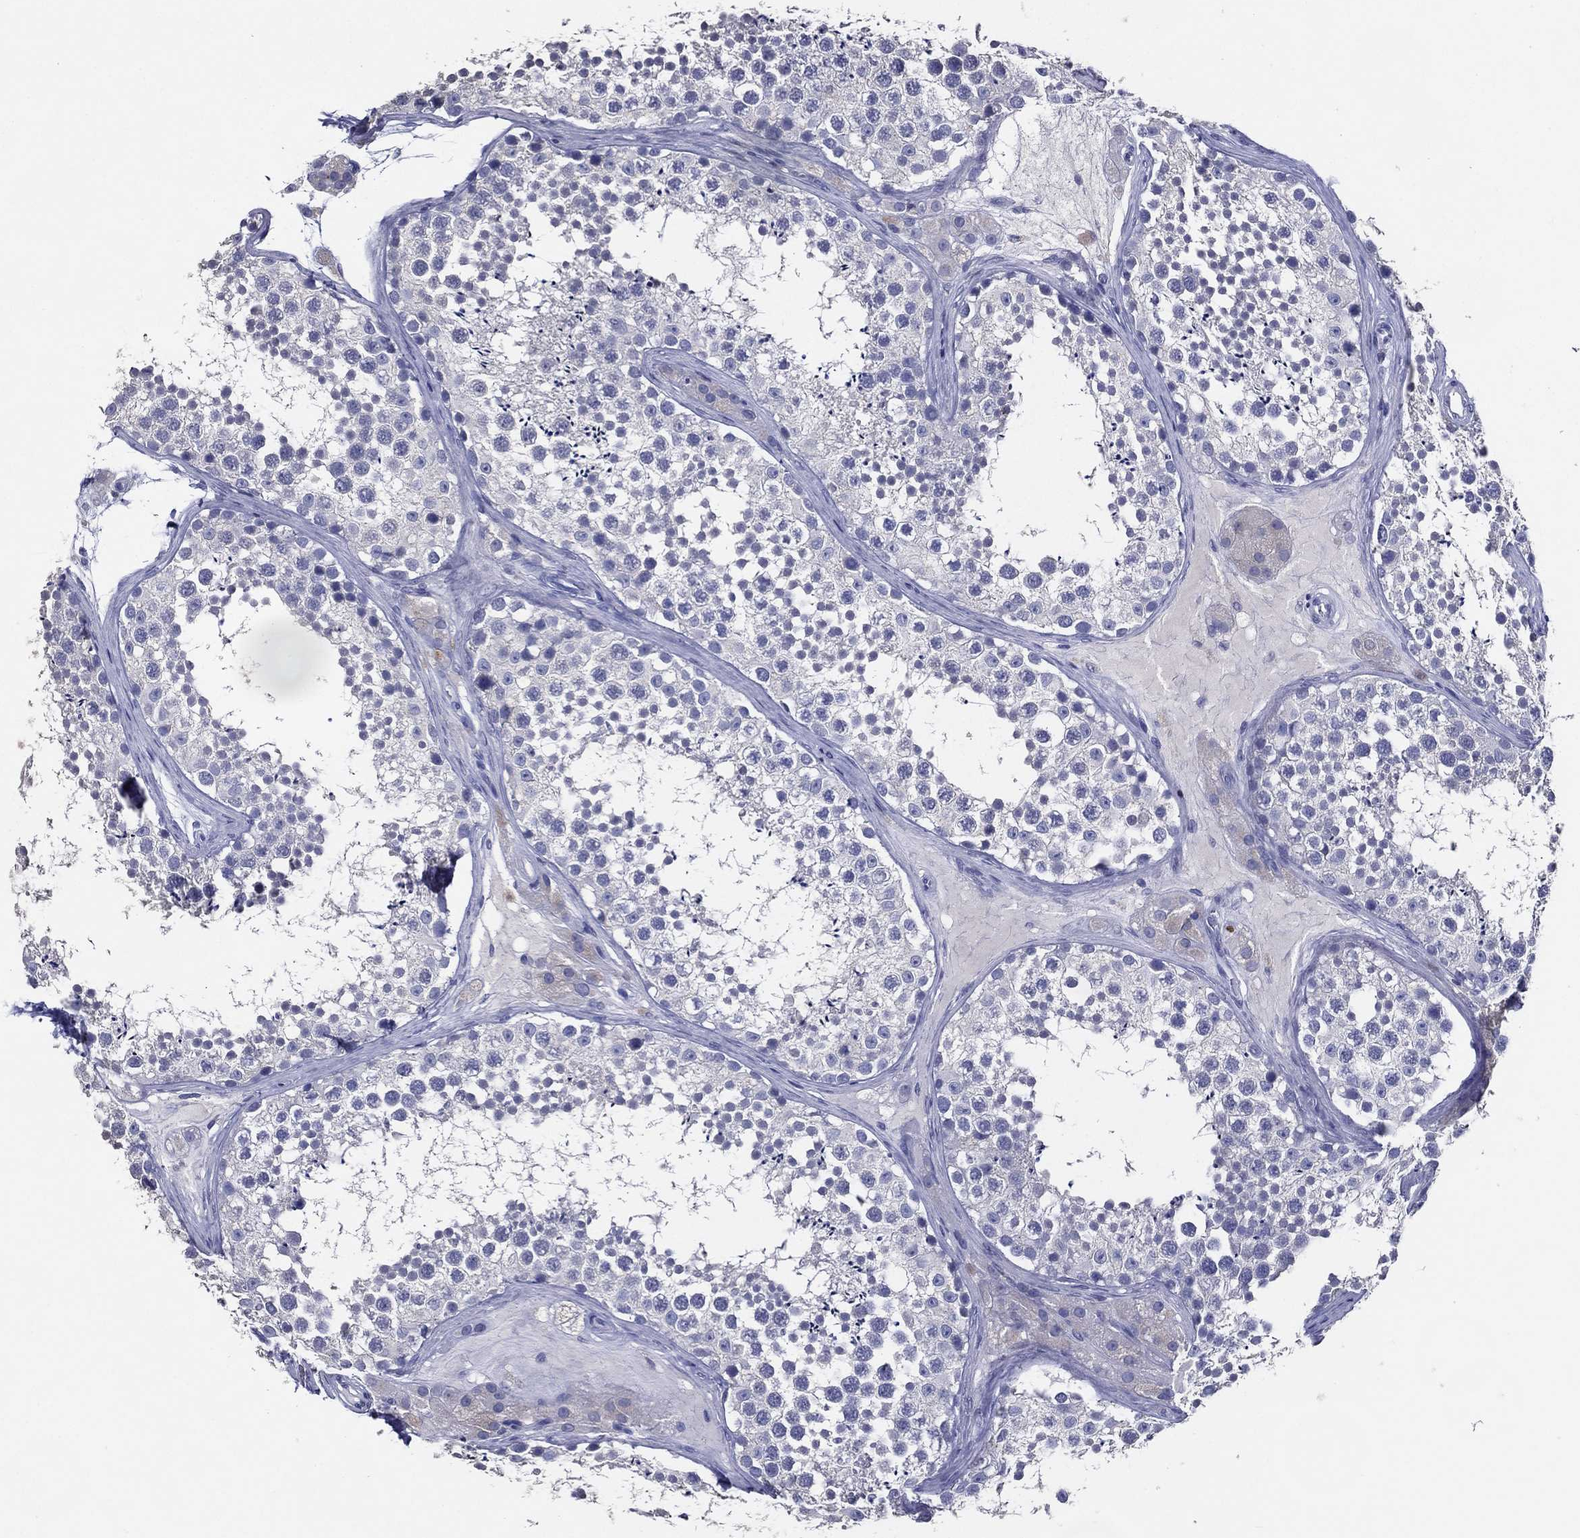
{"staining": {"intensity": "negative", "quantity": "none", "location": "none"}, "tissue": "testis", "cell_type": "Cells in seminiferous ducts", "image_type": "normal", "snomed": [{"axis": "morphology", "description": "Normal tissue, NOS"}, {"axis": "topography", "description": "Testis"}], "caption": "This is an immunohistochemistry (IHC) histopathology image of benign testis. There is no expression in cells in seminiferous ducts.", "gene": "TFAP2A", "patient": {"sex": "male", "age": 41}}